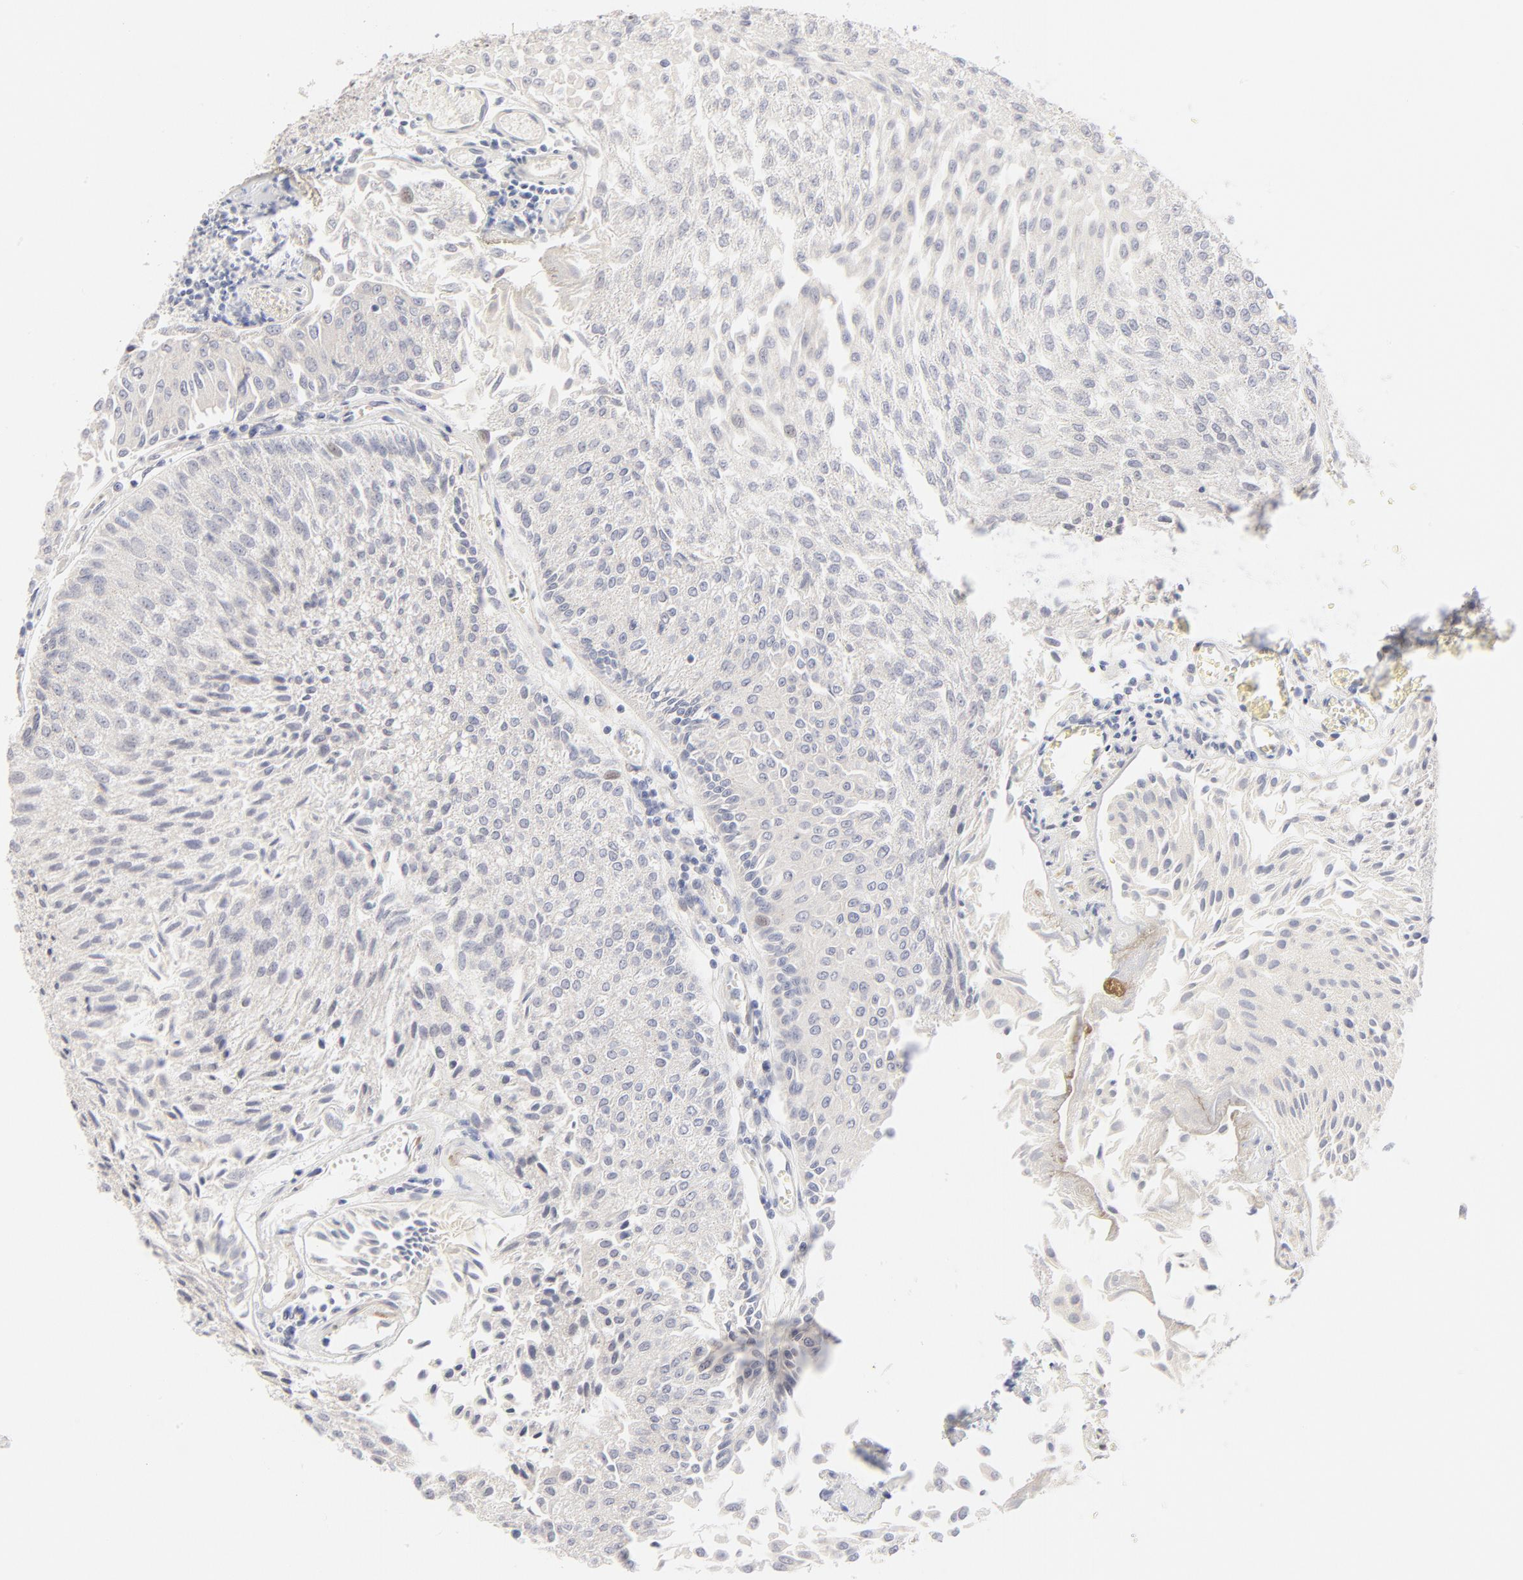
{"staining": {"intensity": "negative", "quantity": "none", "location": "none"}, "tissue": "urothelial cancer", "cell_type": "Tumor cells", "image_type": "cancer", "snomed": [{"axis": "morphology", "description": "Urothelial carcinoma, Low grade"}, {"axis": "topography", "description": "Urinary bladder"}], "caption": "This is an immunohistochemistry (IHC) histopathology image of human urothelial carcinoma (low-grade). There is no positivity in tumor cells.", "gene": "NKX2-2", "patient": {"sex": "male", "age": 86}}